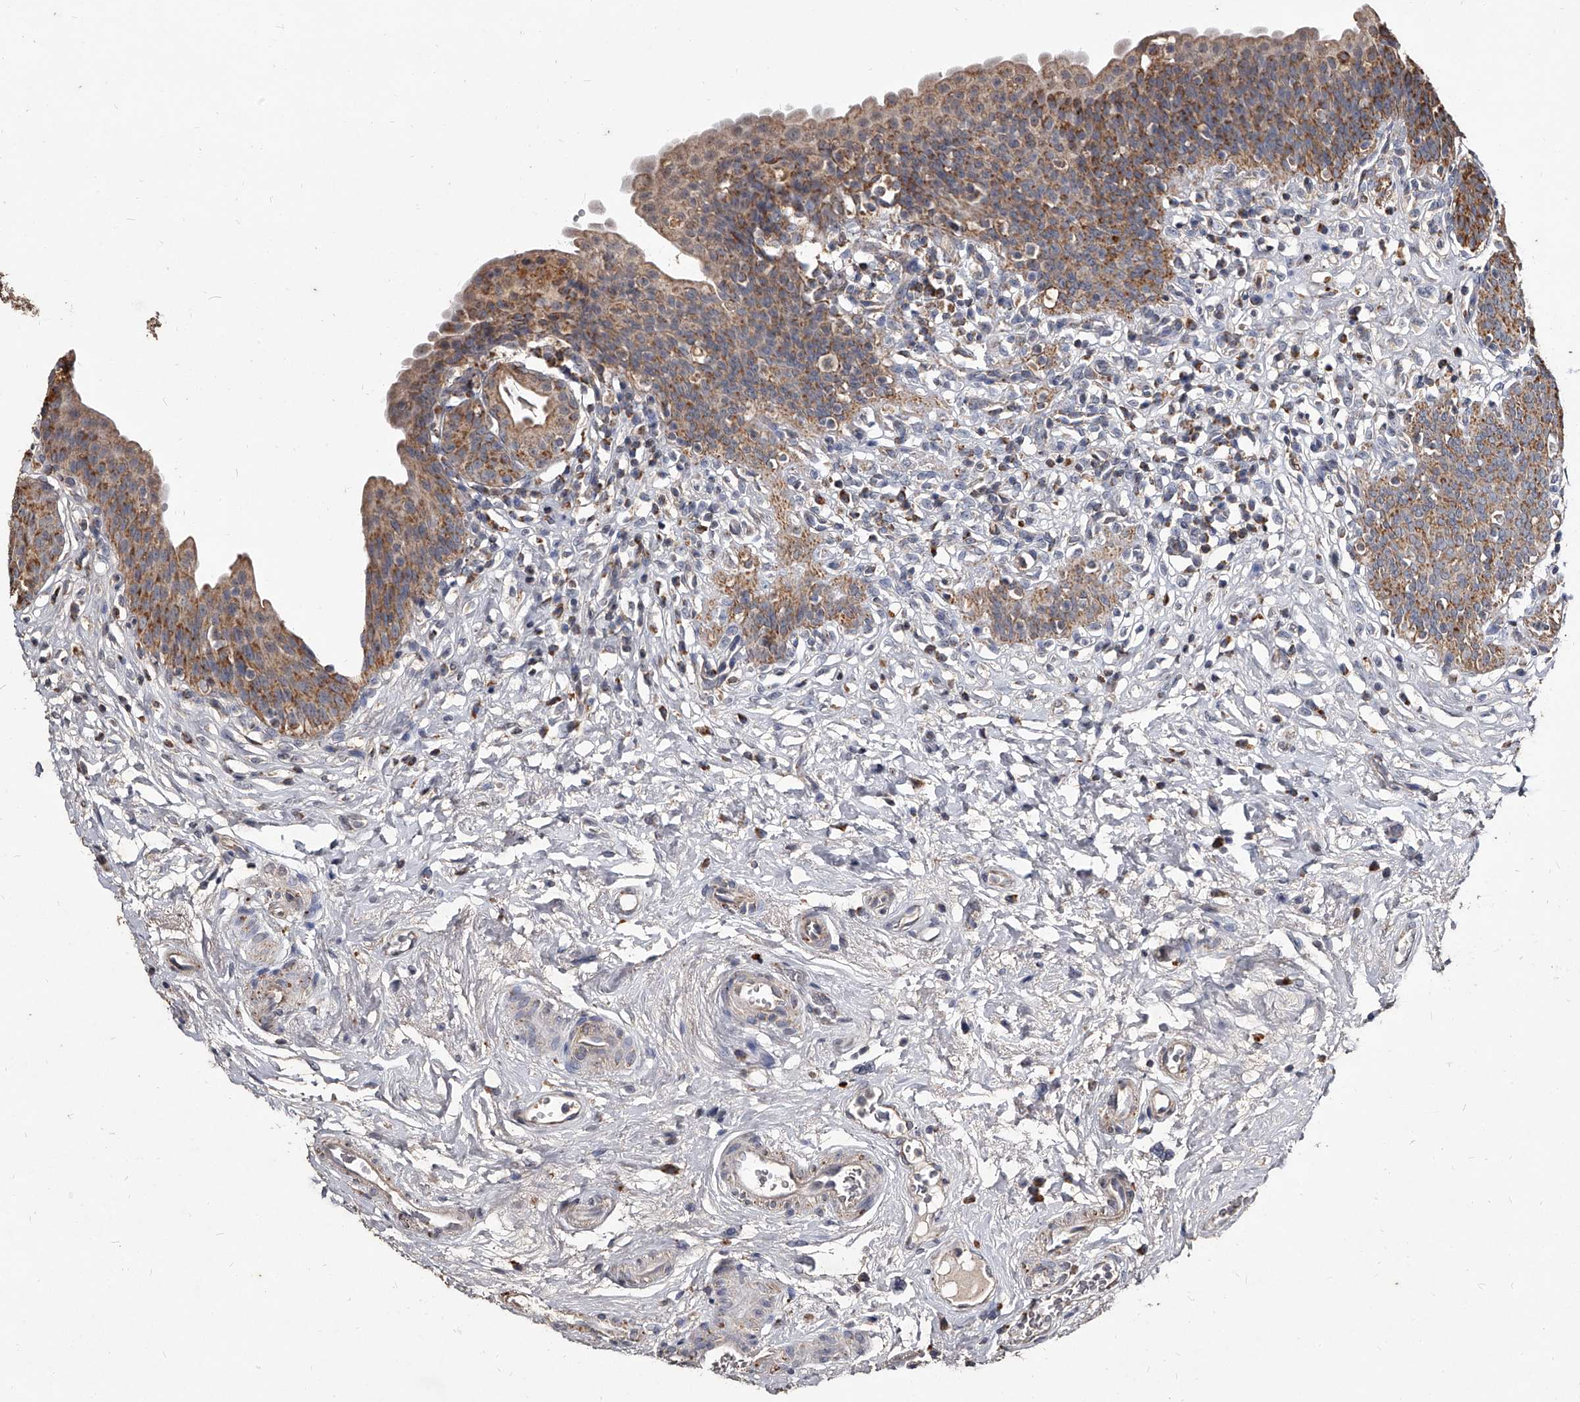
{"staining": {"intensity": "moderate", "quantity": ">75%", "location": "cytoplasmic/membranous"}, "tissue": "urinary bladder", "cell_type": "Urothelial cells", "image_type": "normal", "snomed": [{"axis": "morphology", "description": "Normal tissue, NOS"}, {"axis": "topography", "description": "Urinary bladder"}], "caption": "Urinary bladder stained for a protein demonstrates moderate cytoplasmic/membranous positivity in urothelial cells. (DAB IHC, brown staining for protein, blue staining for nuclei).", "gene": "GPR183", "patient": {"sex": "male", "age": 83}}